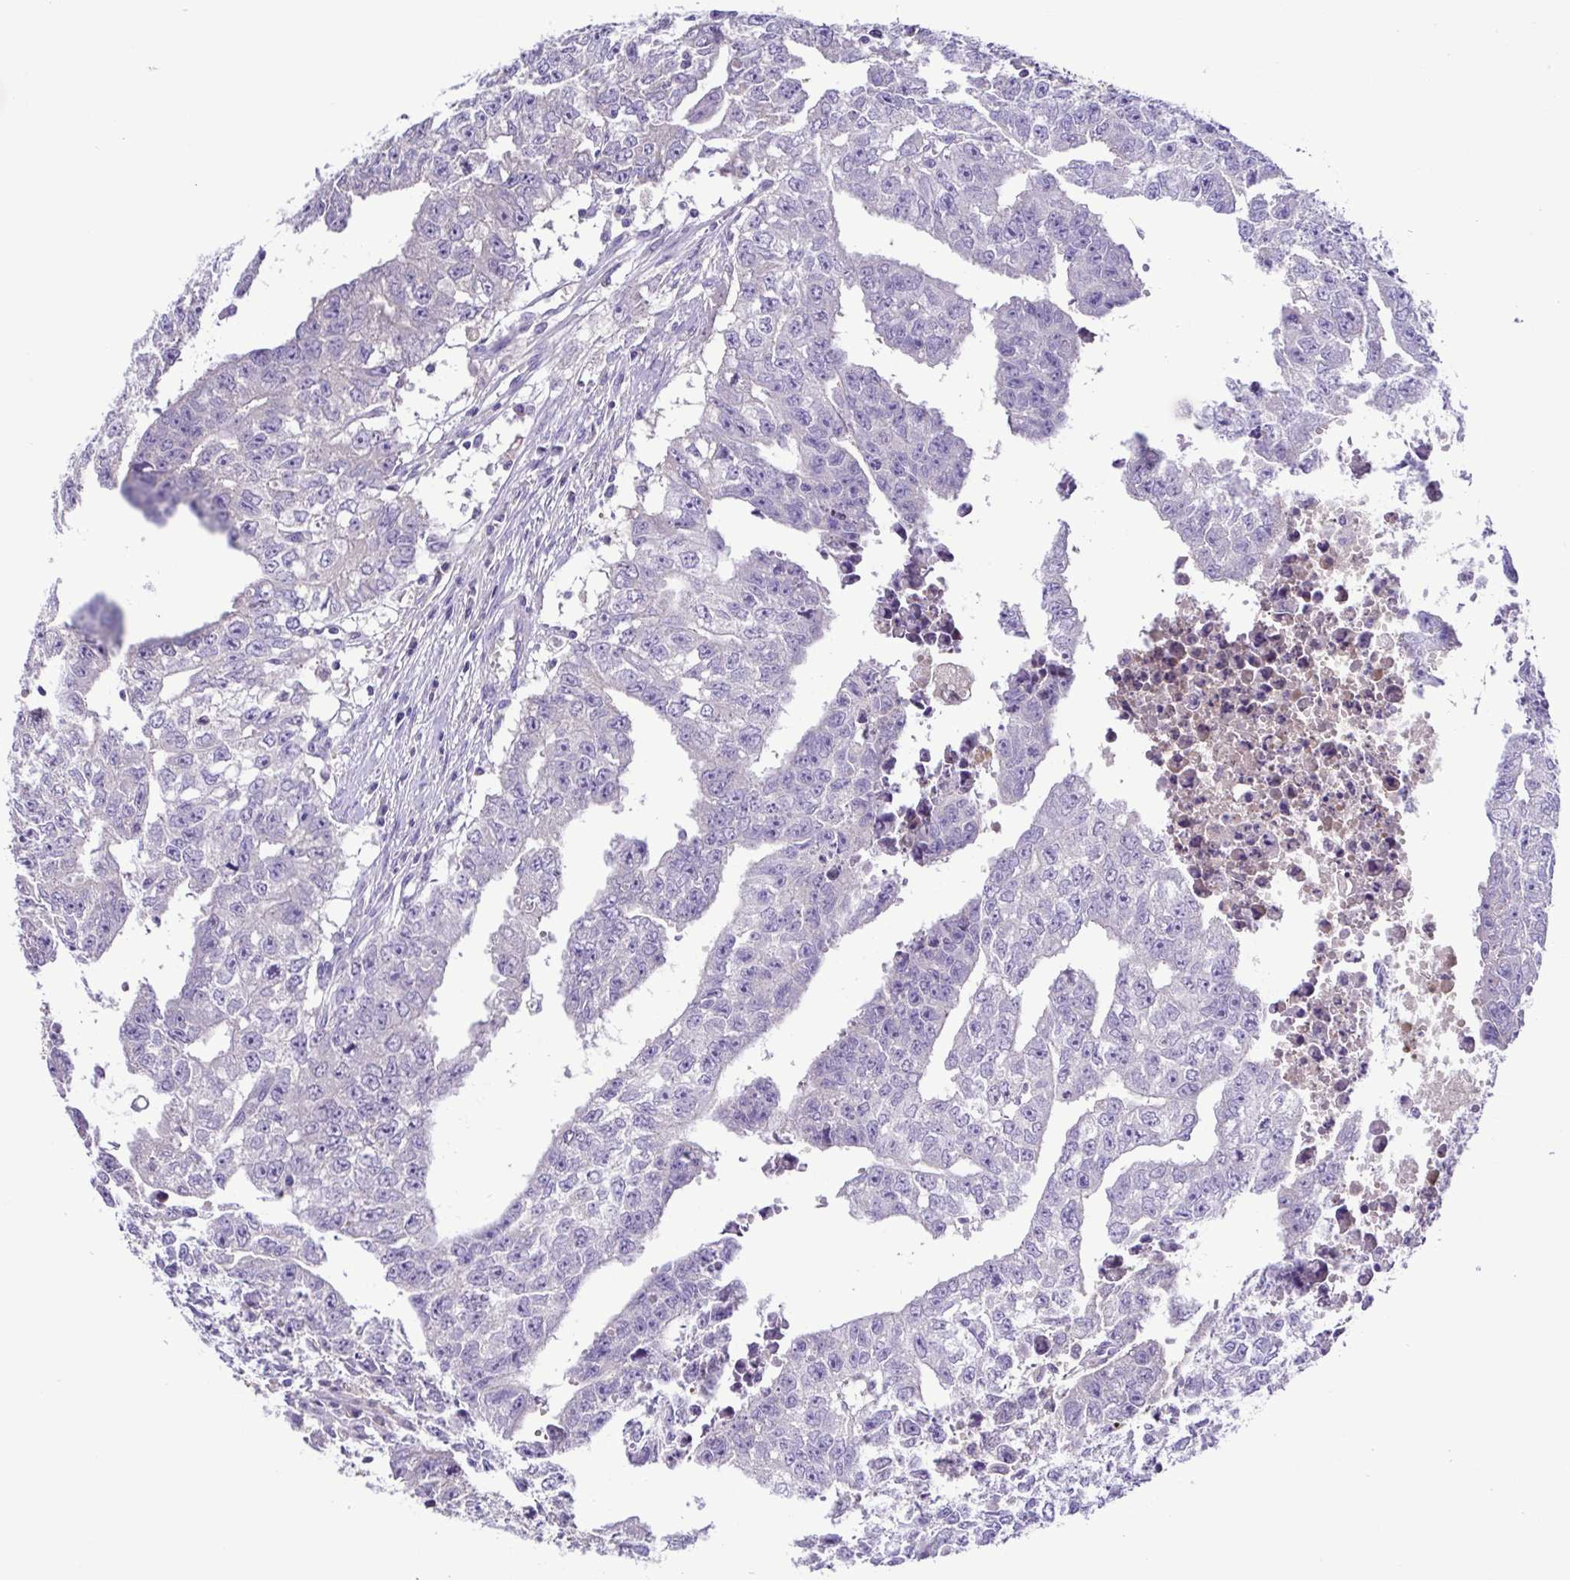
{"staining": {"intensity": "negative", "quantity": "none", "location": "none"}, "tissue": "testis cancer", "cell_type": "Tumor cells", "image_type": "cancer", "snomed": [{"axis": "morphology", "description": "Carcinoma, Embryonal, NOS"}, {"axis": "morphology", "description": "Teratoma, malignant, NOS"}, {"axis": "topography", "description": "Testis"}], "caption": "Testis embryonal carcinoma stained for a protein using immunohistochemistry reveals no expression tumor cells.", "gene": "IGFL1", "patient": {"sex": "male", "age": 24}}